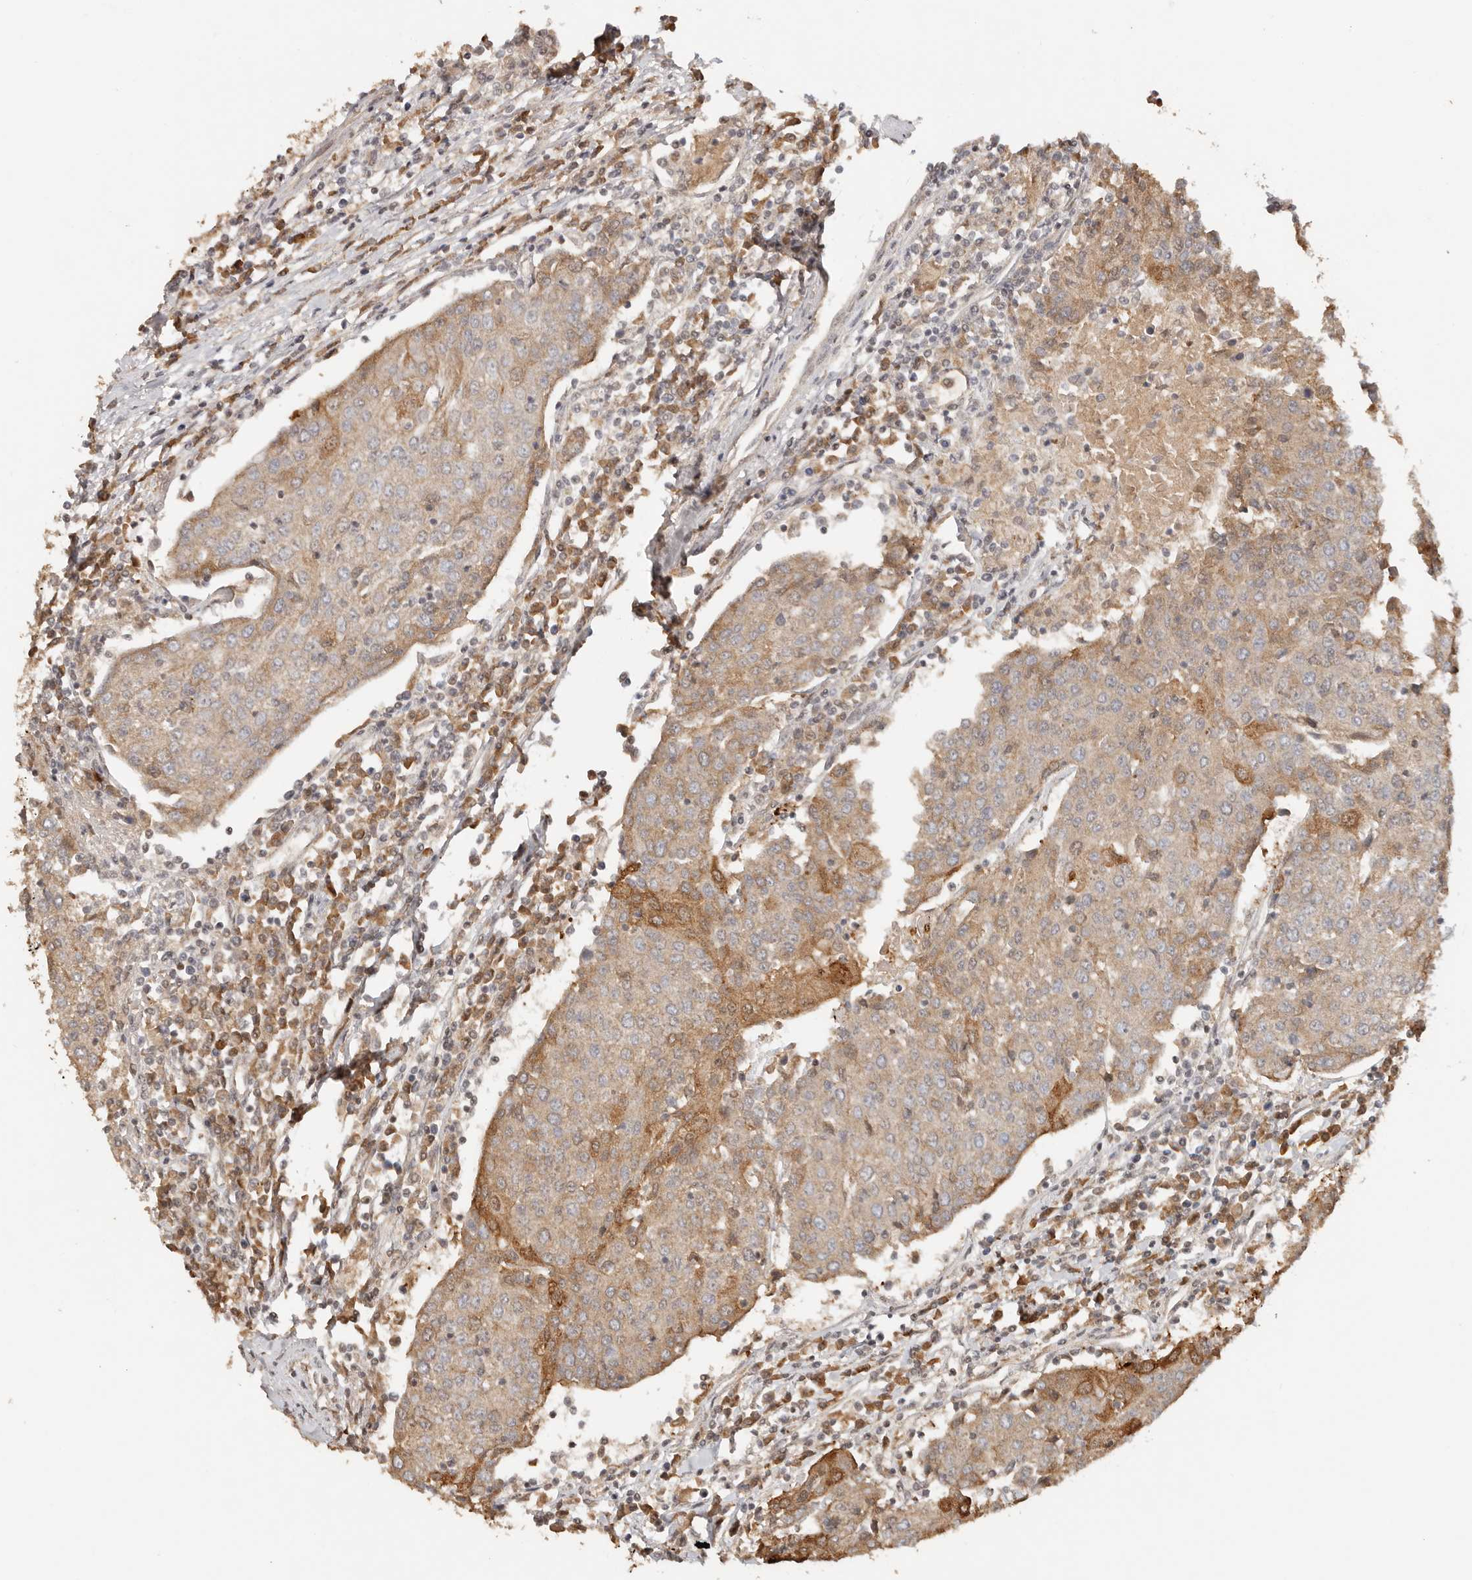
{"staining": {"intensity": "moderate", "quantity": "25%-75%", "location": "cytoplasmic/membranous"}, "tissue": "urothelial cancer", "cell_type": "Tumor cells", "image_type": "cancer", "snomed": [{"axis": "morphology", "description": "Urothelial carcinoma, High grade"}, {"axis": "topography", "description": "Urinary bladder"}], "caption": "This histopathology image shows immunohistochemistry staining of high-grade urothelial carcinoma, with medium moderate cytoplasmic/membranous positivity in approximately 25%-75% of tumor cells.", "gene": "SEC14L1", "patient": {"sex": "female", "age": 85}}